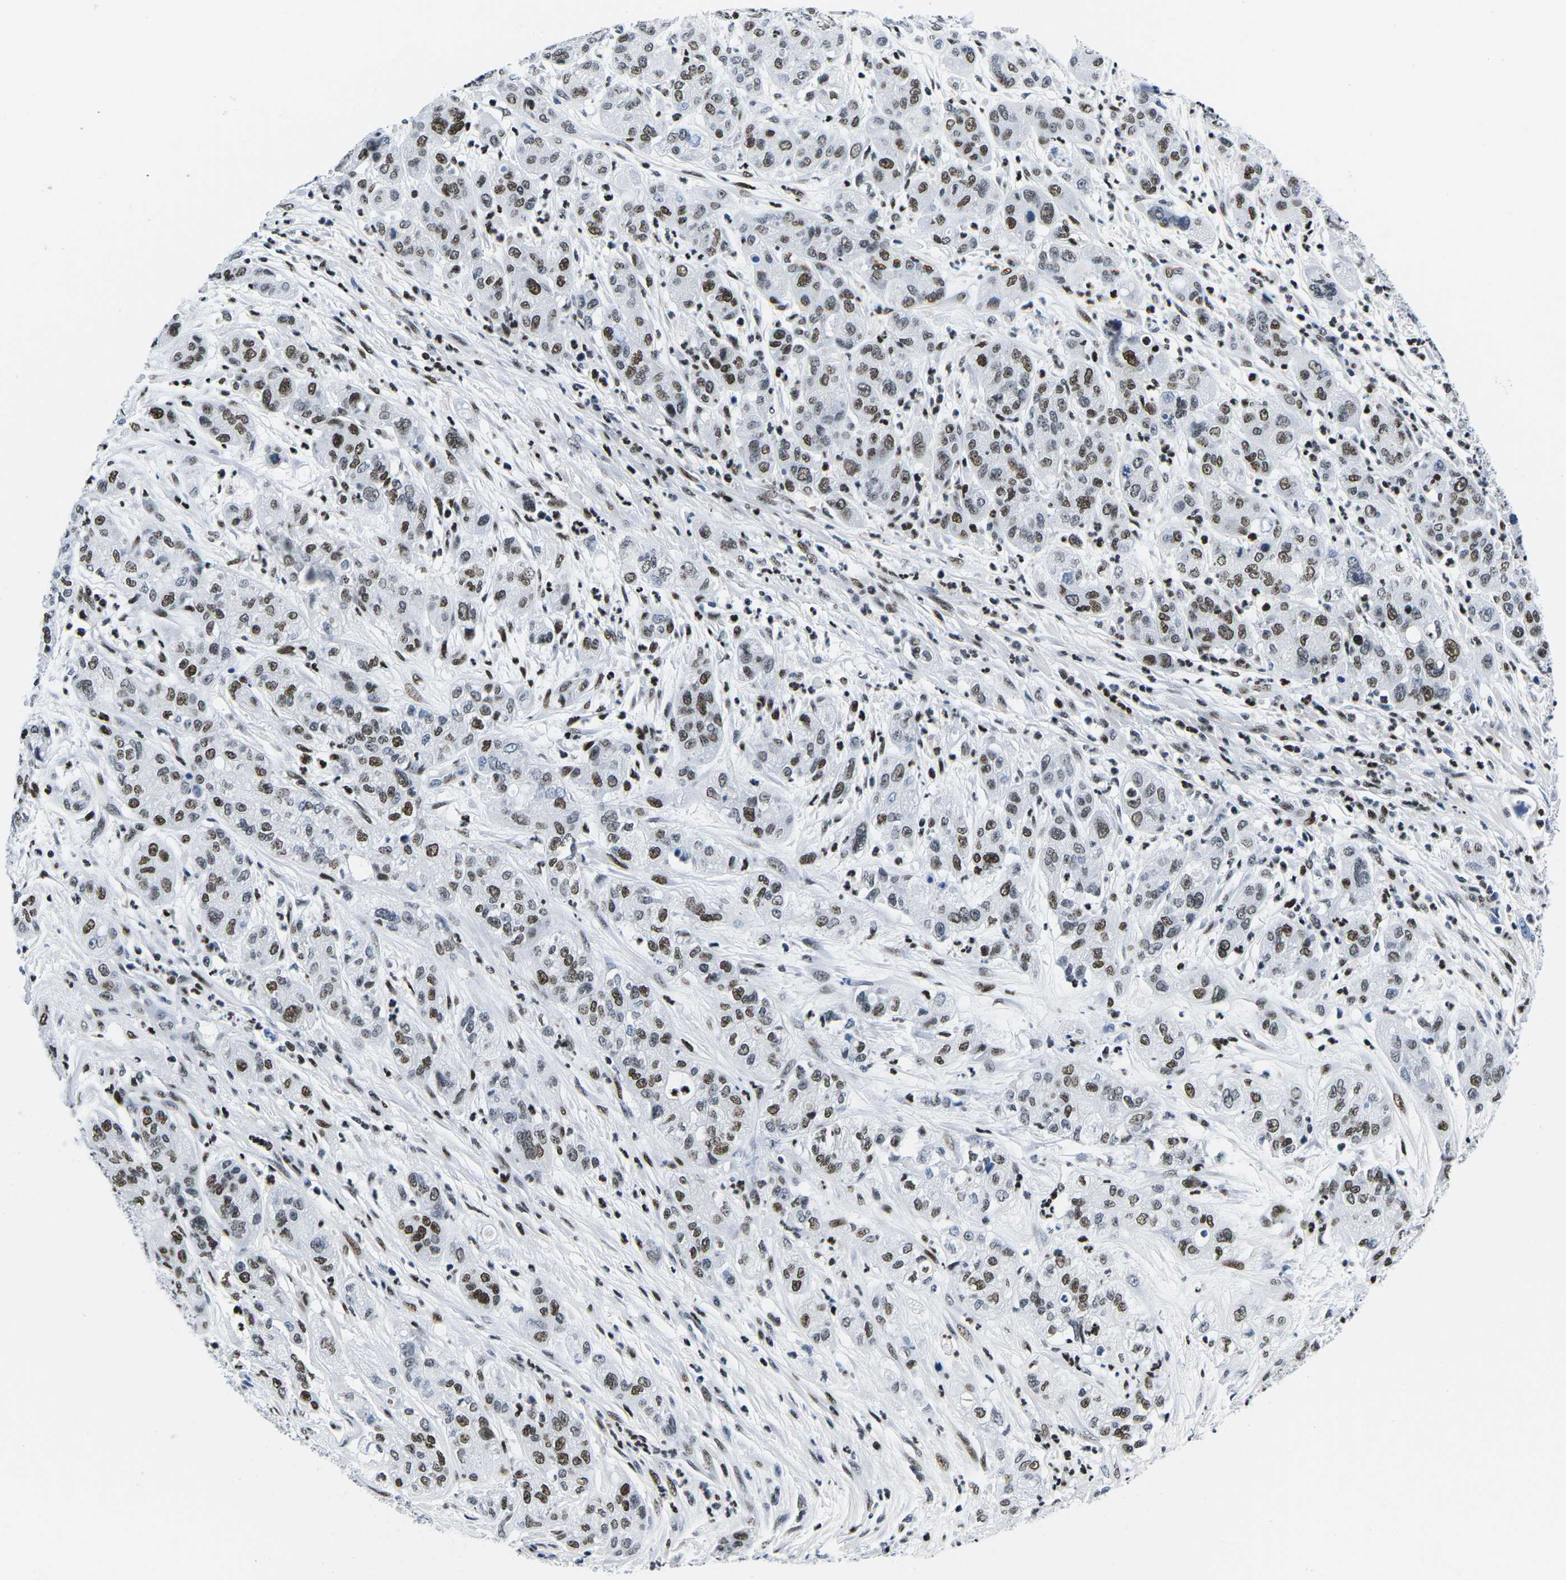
{"staining": {"intensity": "moderate", "quantity": "25%-75%", "location": "nuclear"}, "tissue": "pancreatic cancer", "cell_type": "Tumor cells", "image_type": "cancer", "snomed": [{"axis": "morphology", "description": "Adenocarcinoma, NOS"}, {"axis": "topography", "description": "Pancreas"}], "caption": "The image exhibits a brown stain indicating the presence of a protein in the nuclear of tumor cells in pancreatic adenocarcinoma.", "gene": "ATF1", "patient": {"sex": "female", "age": 78}}